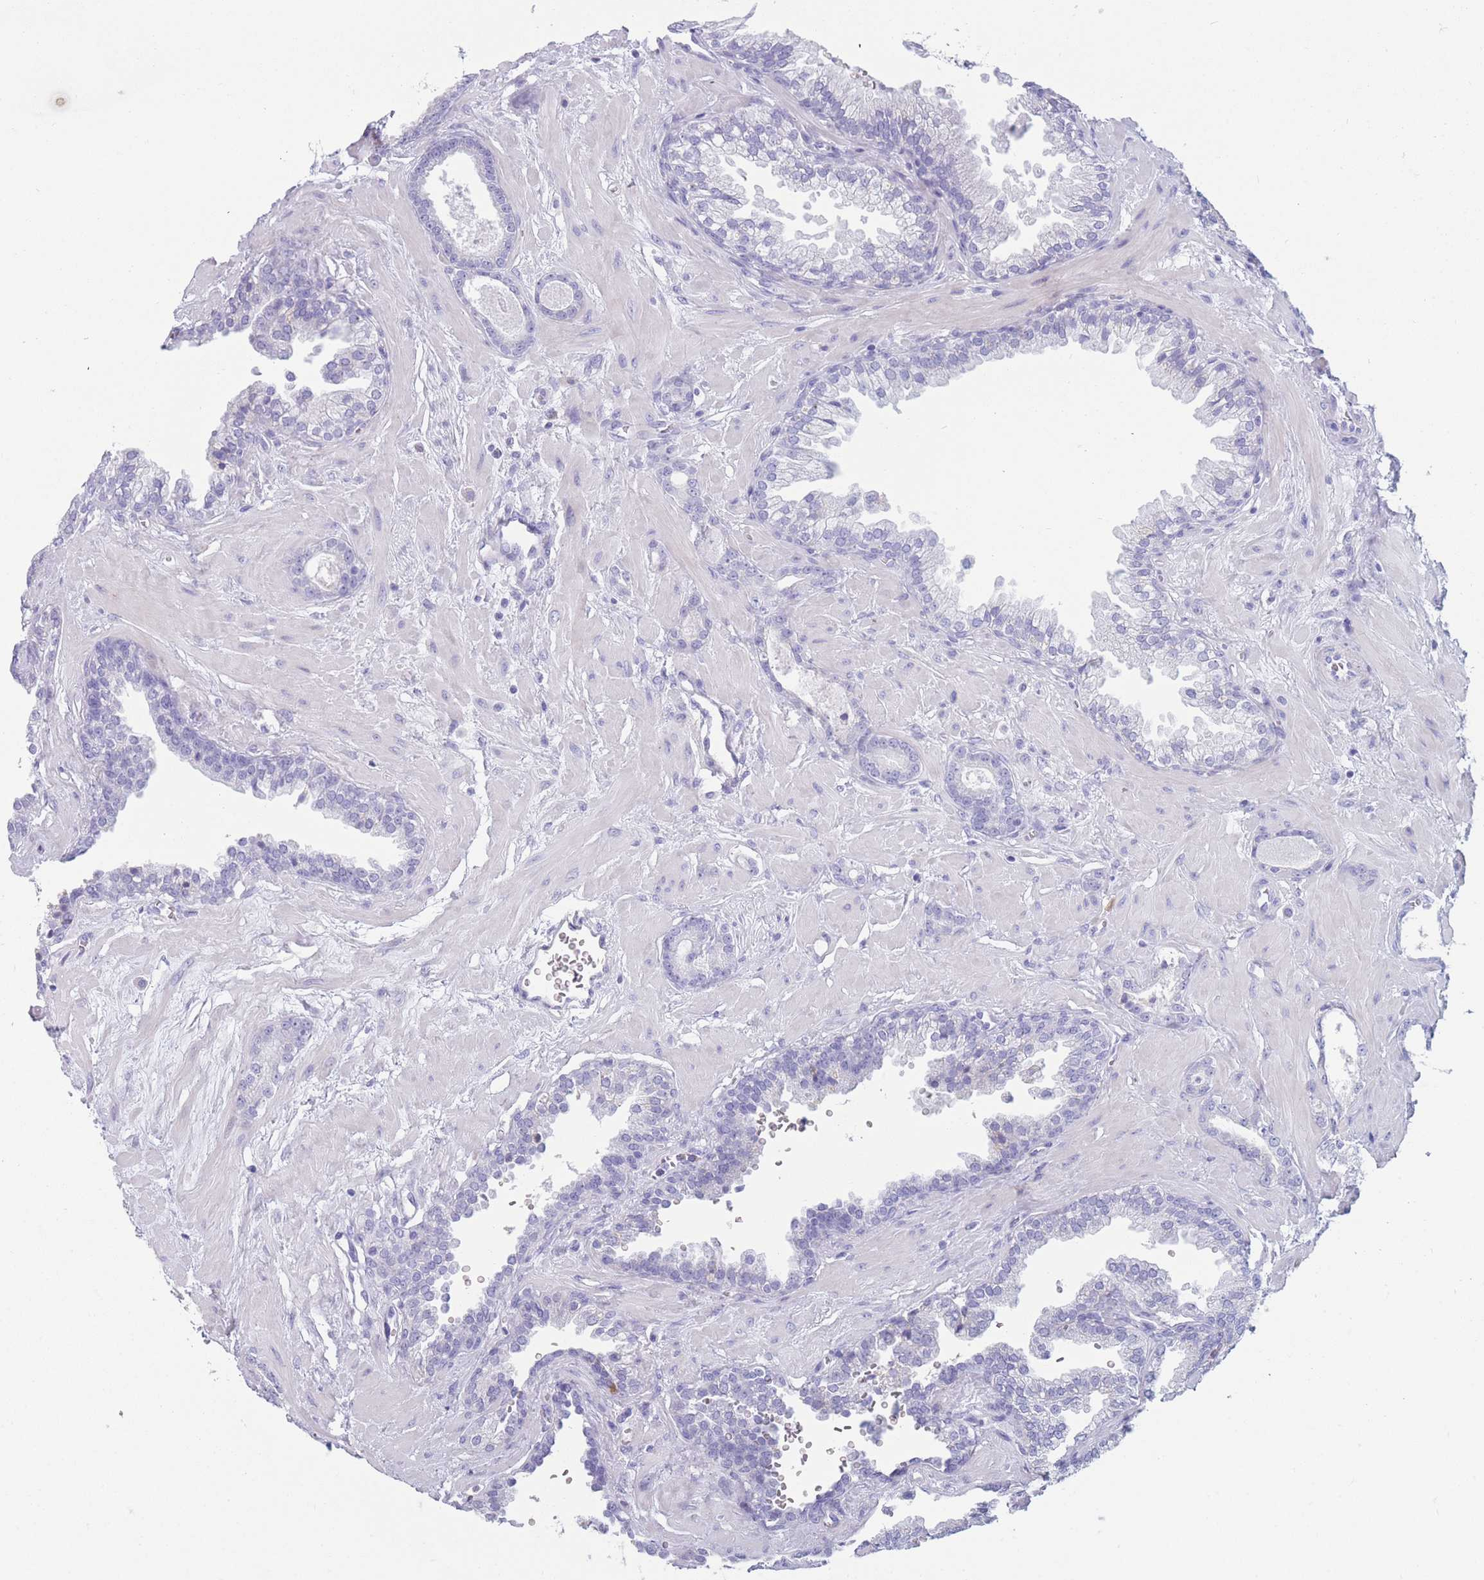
{"staining": {"intensity": "negative", "quantity": "none", "location": "none"}, "tissue": "prostate cancer", "cell_type": "Tumor cells", "image_type": "cancer", "snomed": [{"axis": "morphology", "description": "Adenocarcinoma, Low grade"}, {"axis": "topography", "description": "Prostate"}], "caption": "Immunohistochemical staining of human prostate cancer (low-grade adenocarcinoma) shows no significant staining in tumor cells. (Immunohistochemistry, brightfield microscopy, high magnification).", "gene": "COL27A1", "patient": {"sex": "male", "age": 60}}